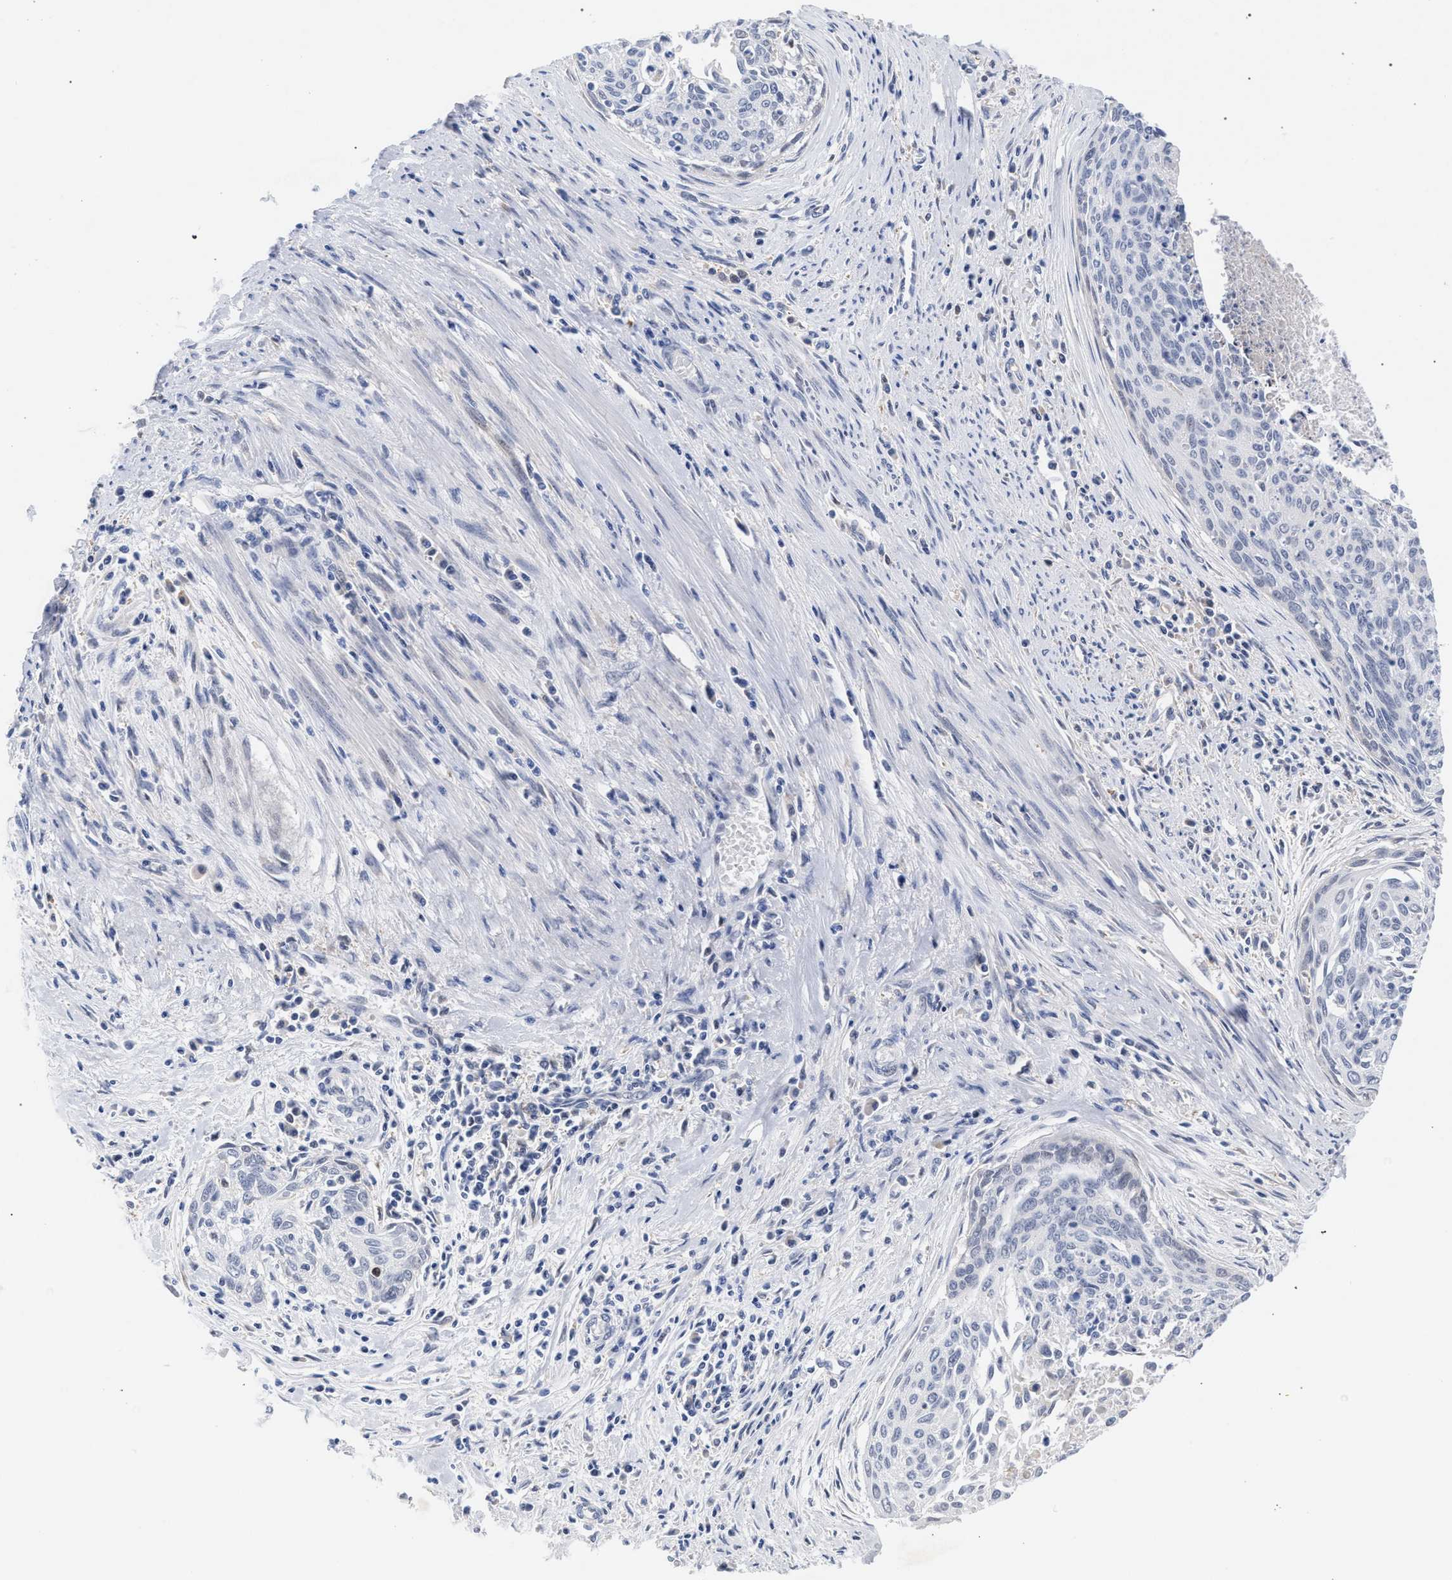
{"staining": {"intensity": "negative", "quantity": "none", "location": "none"}, "tissue": "cervical cancer", "cell_type": "Tumor cells", "image_type": "cancer", "snomed": [{"axis": "morphology", "description": "Squamous cell carcinoma, NOS"}, {"axis": "topography", "description": "Cervix"}], "caption": "IHC micrograph of neoplastic tissue: squamous cell carcinoma (cervical) stained with DAB shows no significant protein expression in tumor cells.", "gene": "FHOD3", "patient": {"sex": "female", "age": 55}}